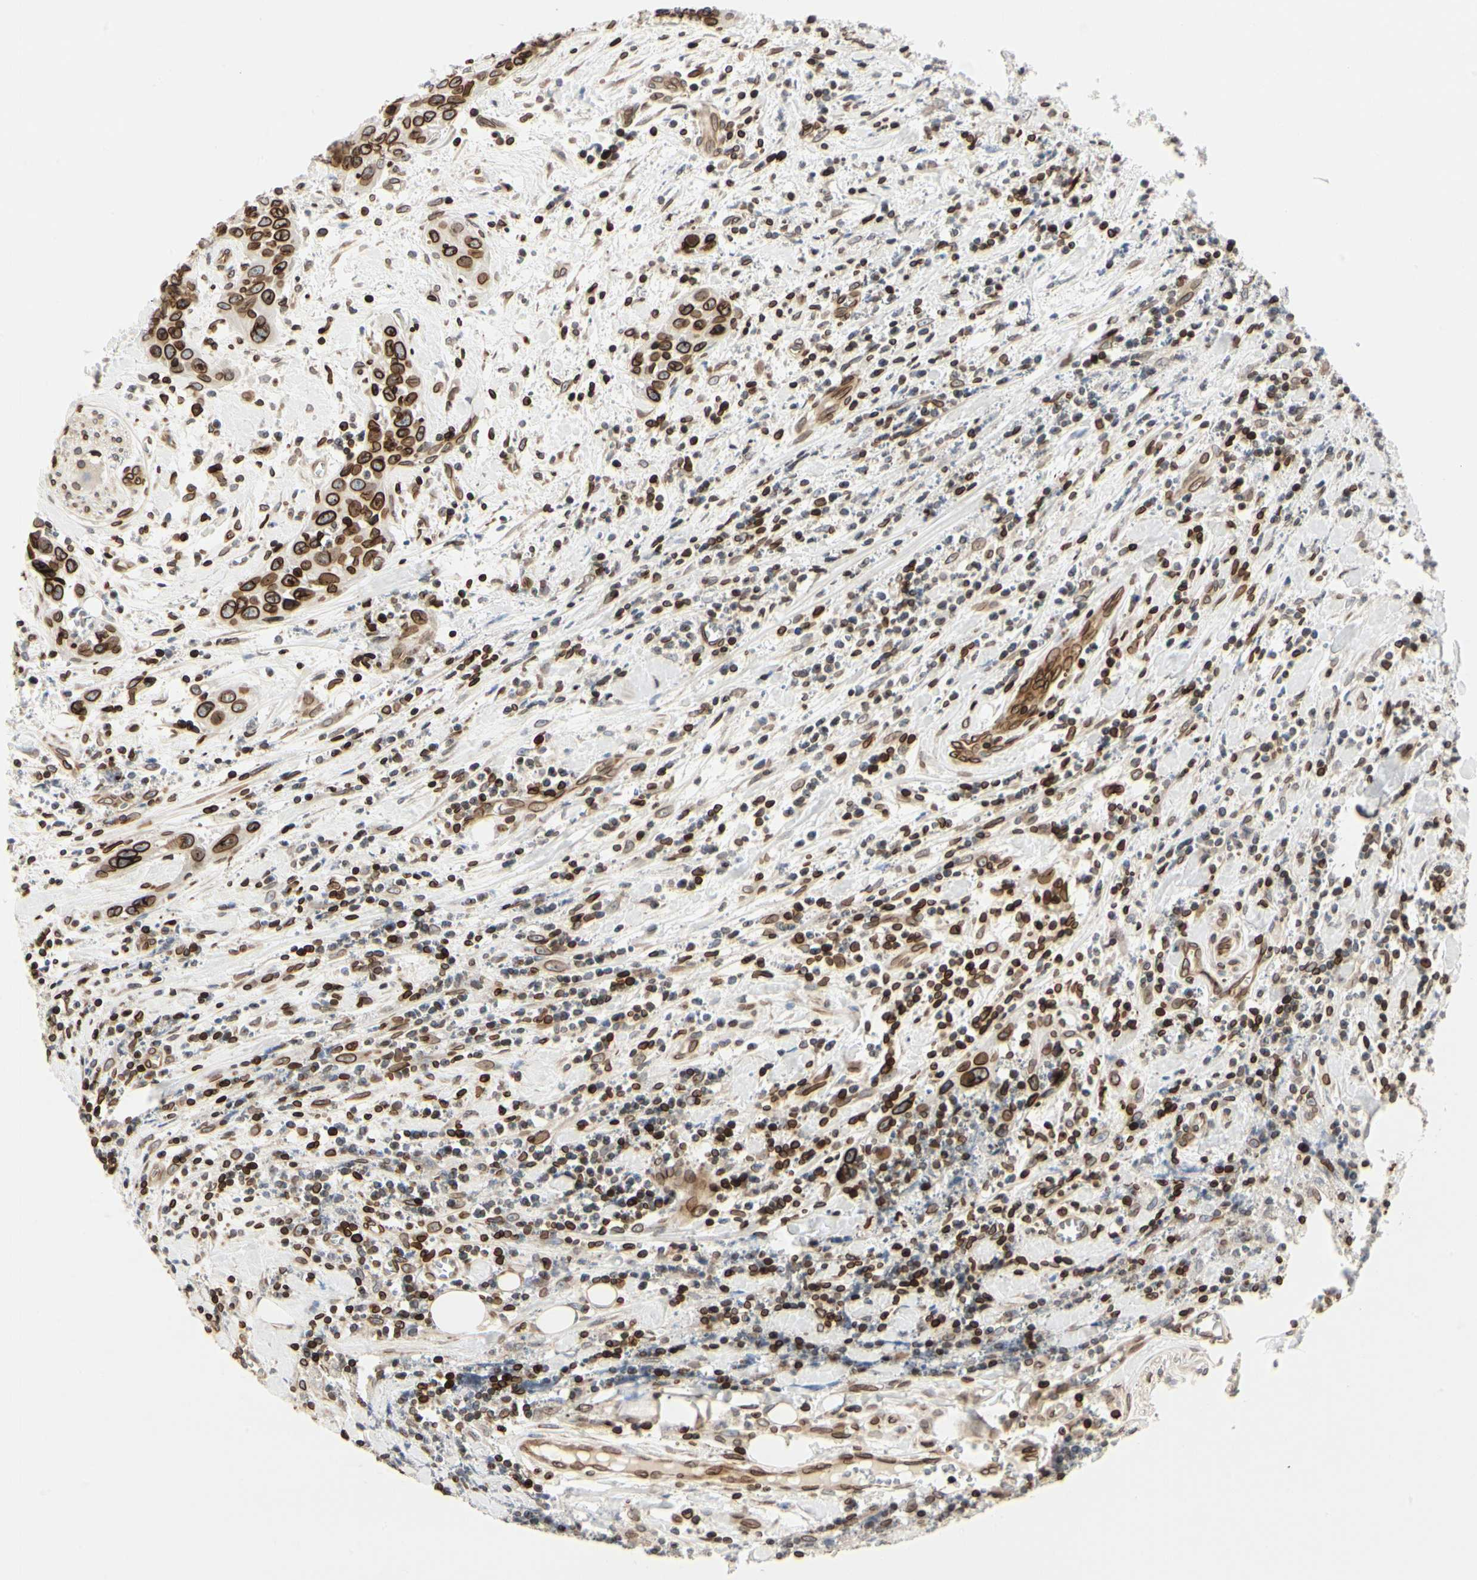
{"staining": {"intensity": "strong", "quantity": ">75%", "location": "cytoplasmic/membranous,nuclear"}, "tissue": "head and neck cancer", "cell_type": "Tumor cells", "image_type": "cancer", "snomed": [{"axis": "morphology", "description": "Squamous cell carcinoma, NOS"}, {"axis": "topography", "description": "Oral tissue"}, {"axis": "topography", "description": "Head-Neck"}], "caption": "This micrograph exhibits immunohistochemistry (IHC) staining of head and neck squamous cell carcinoma, with high strong cytoplasmic/membranous and nuclear staining in about >75% of tumor cells.", "gene": "TMPO", "patient": {"sex": "female", "age": 50}}